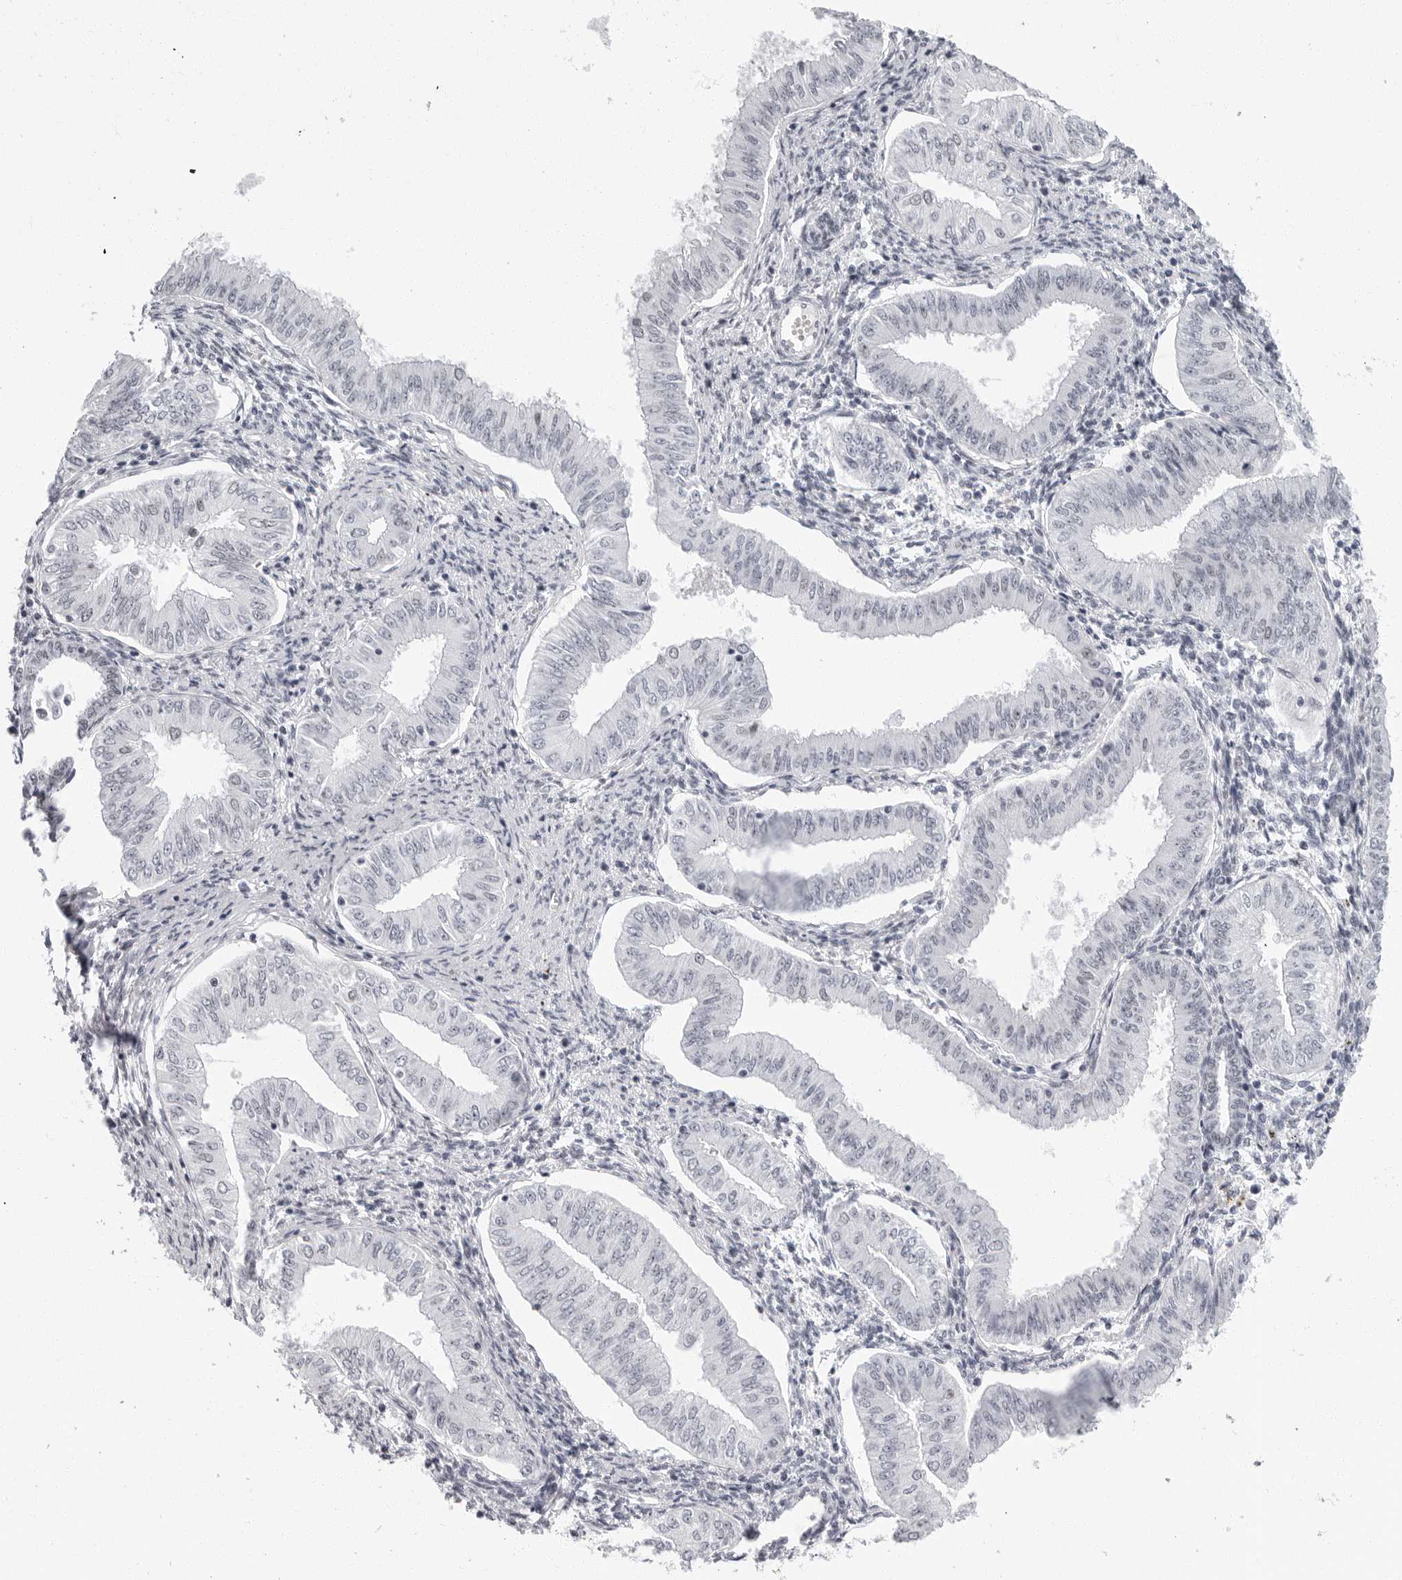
{"staining": {"intensity": "negative", "quantity": "none", "location": "none"}, "tissue": "endometrial cancer", "cell_type": "Tumor cells", "image_type": "cancer", "snomed": [{"axis": "morphology", "description": "Normal tissue, NOS"}, {"axis": "morphology", "description": "Adenocarcinoma, NOS"}, {"axis": "topography", "description": "Endometrium"}], "caption": "High magnification brightfield microscopy of endometrial cancer (adenocarcinoma) stained with DAB (brown) and counterstained with hematoxylin (blue): tumor cells show no significant expression. Brightfield microscopy of immunohistochemistry (IHC) stained with DAB (3,3'-diaminobenzidine) (brown) and hematoxylin (blue), captured at high magnification.", "gene": "VEZF1", "patient": {"sex": "female", "age": 53}}